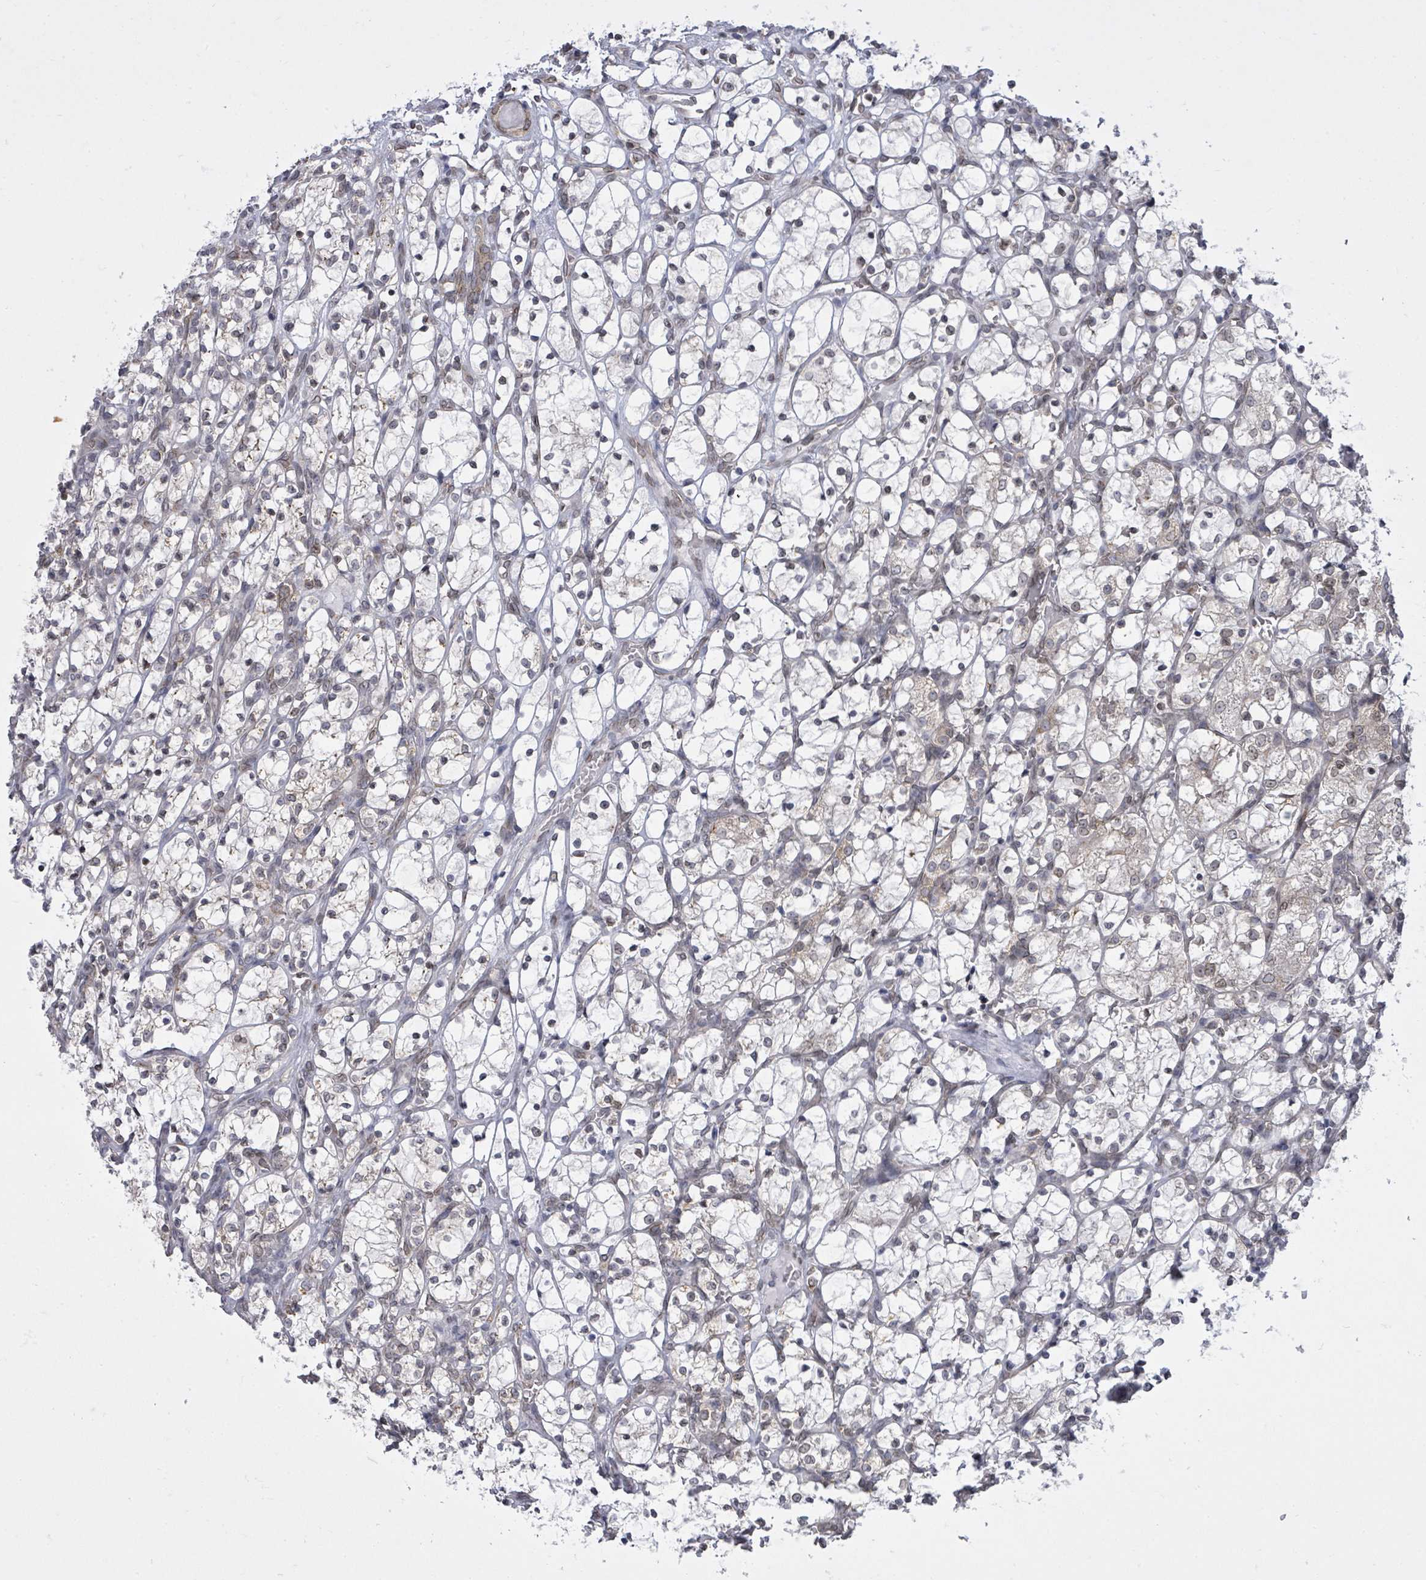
{"staining": {"intensity": "negative", "quantity": "none", "location": "none"}, "tissue": "renal cancer", "cell_type": "Tumor cells", "image_type": "cancer", "snomed": [{"axis": "morphology", "description": "Adenocarcinoma, NOS"}, {"axis": "topography", "description": "Kidney"}], "caption": "Tumor cells are negative for protein expression in human adenocarcinoma (renal). (Immunohistochemistry (ihc), brightfield microscopy, high magnification).", "gene": "ARFGAP1", "patient": {"sex": "female", "age": 69}}